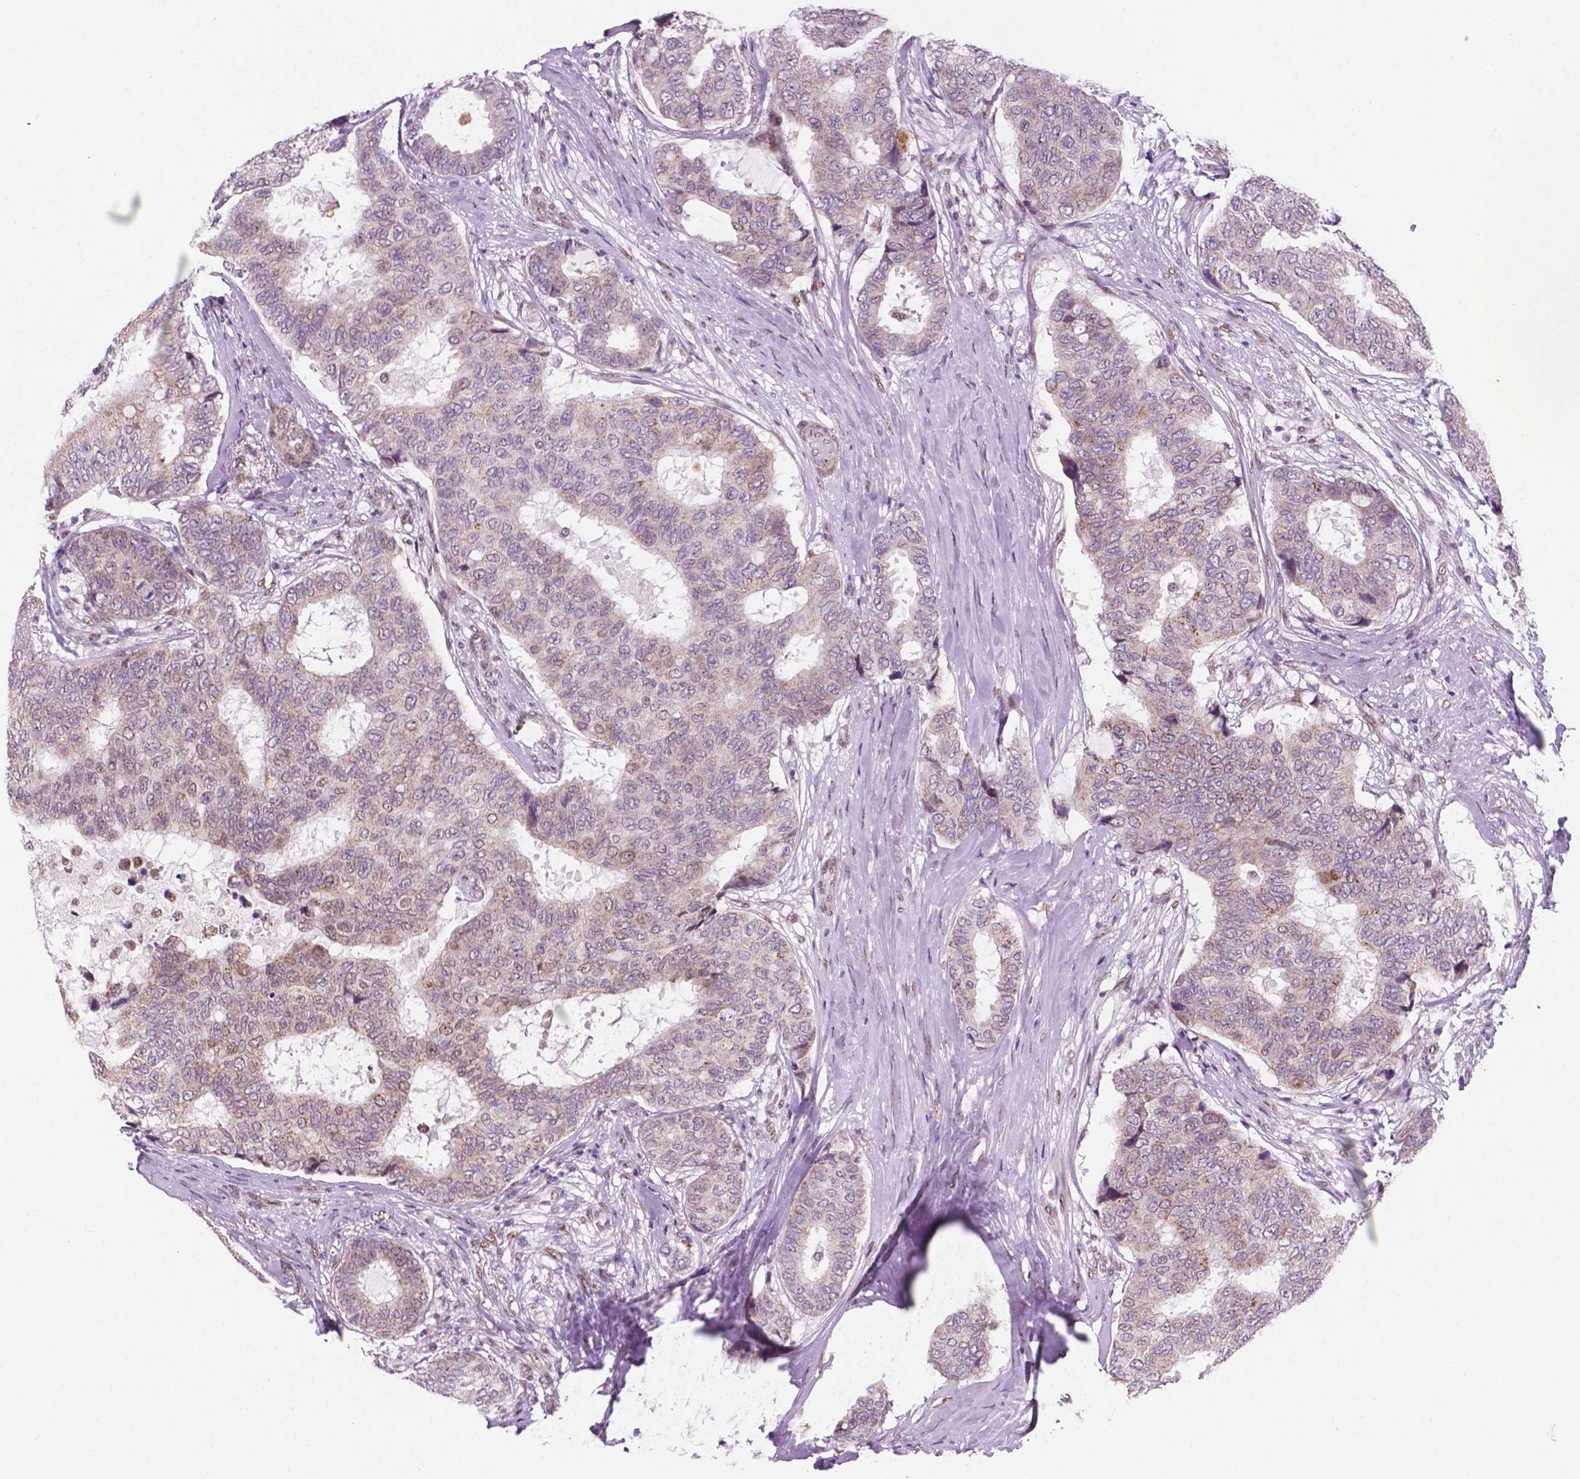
{"staining": {"intensity": "weak", "quantity": "<25%", "location": "nuclear"}, "tissue": "breast cancer", "cell_type": "Tumor cells", "image_type": "cancer", "snomed": [{"axis": "morphology", "description": "Duct carcinoma"}, {"axis": "topography", "description": "Breast"}], "caption": "Tumor cells show no significant expression in breast invasive ductal carcinoma.", "gene": "C18orf21", "patient": {"sex": "female", "age": 75}}